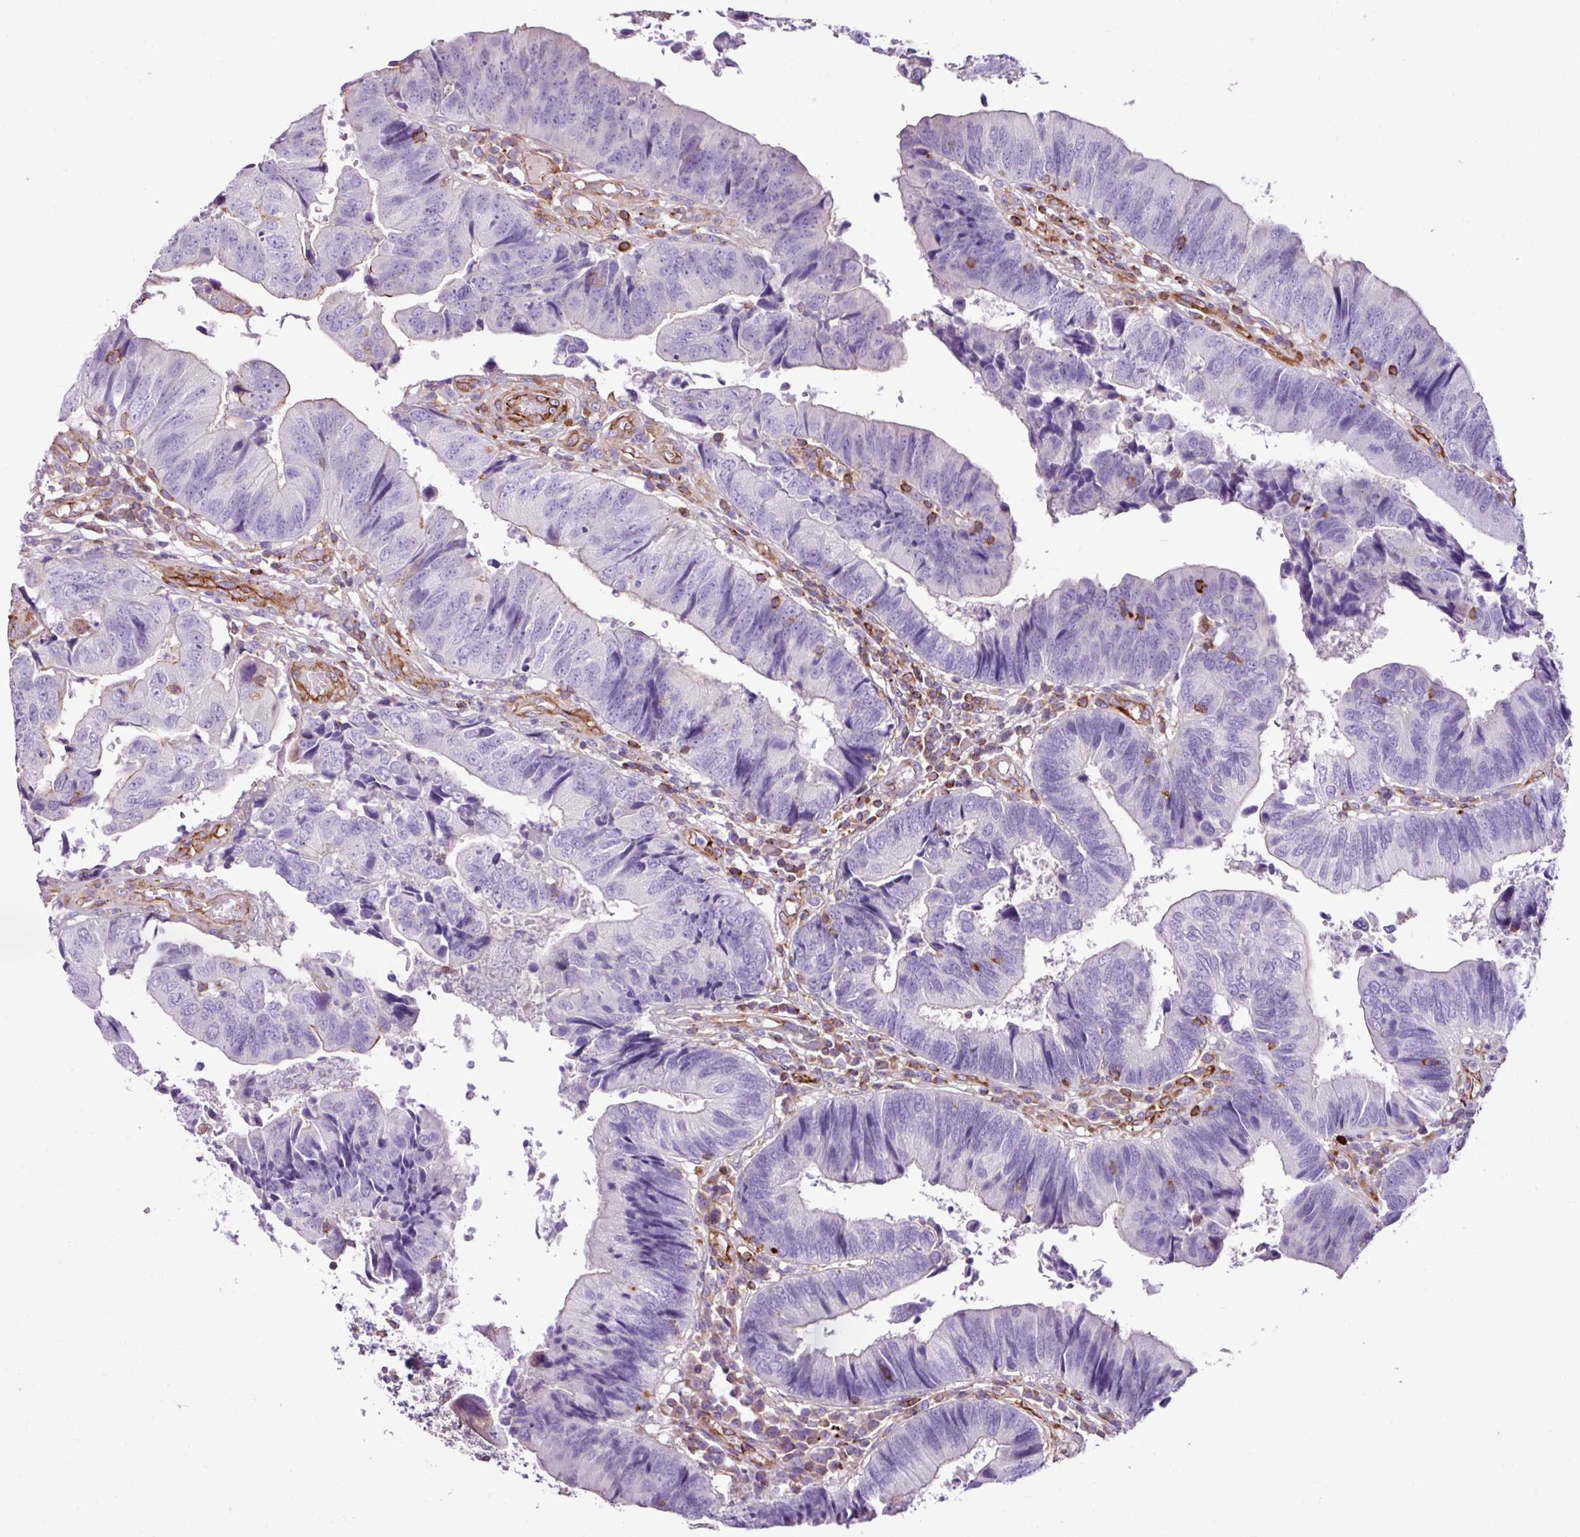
{"staining": {"intensity": "negative", "quantity": "none", "location": "none"}, "tissue": "colorectal cancer", "cell_type": "Tumor cells", "image_type": "cancer", "snomed": [{"axis": "morphology", "description": "Adenocarcinoma, NOS"}, {"axis": "topography", "description": "Colon"}], "caption": "Tumor cells show no significant positivity in colorectal cancer (adenocarcinoma).", "gene": "EME2", "patient": {"sex": "female", "age": 67}}